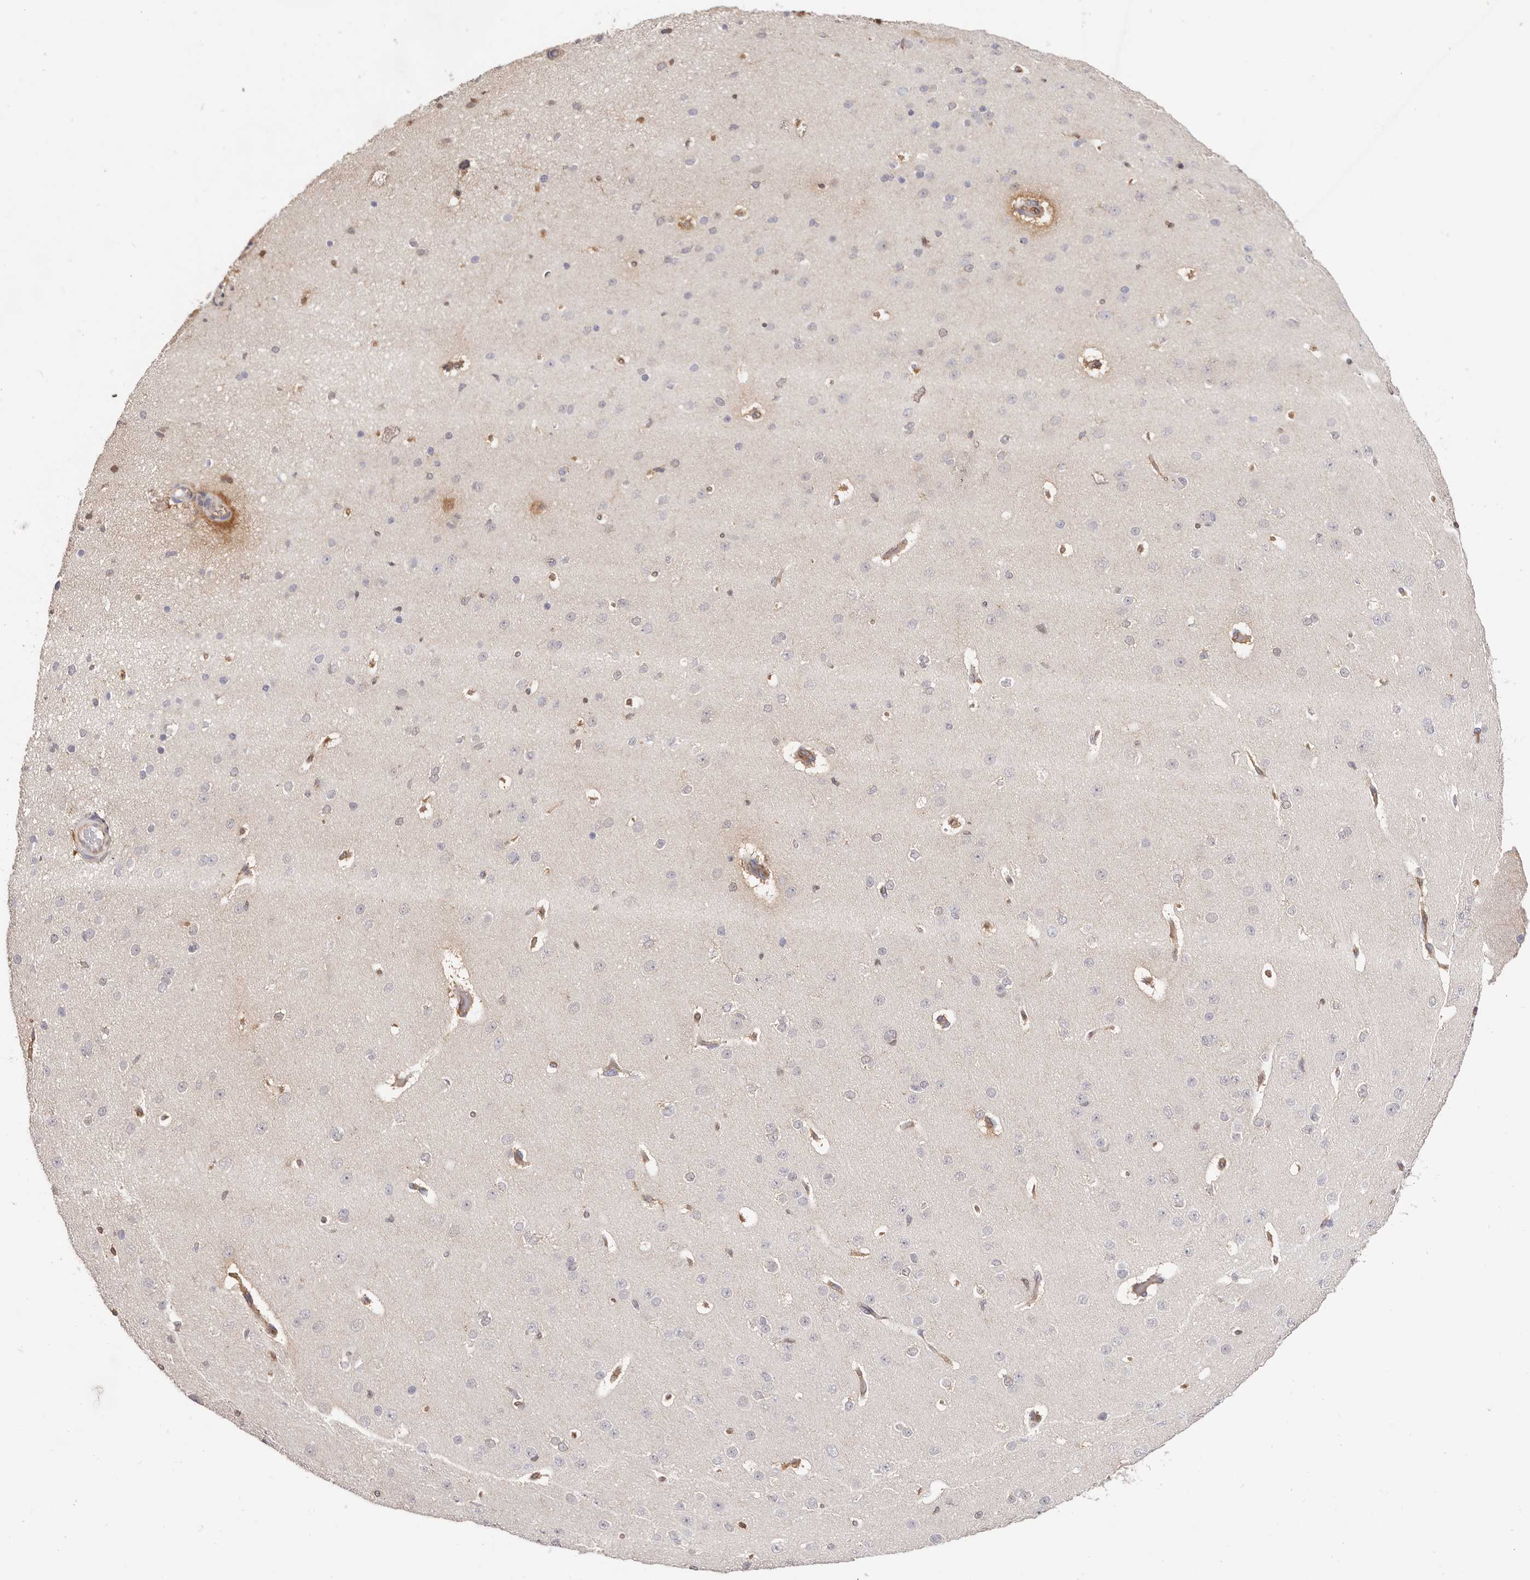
{"staining": {"intensity": "moderate", "quantity": ">75%", "location": "cytoplasmic/membranous"}, "tissue": "cerebral cortex", "cell_type": "Endothelial cells", "image_type": "normal", "snomed": [{"axis": "morphology", "description": "Normal tissue, NOS"}, {"axis": "morphology", "description": "Developmental malformation"}, {"axis": "topography", "description": "Cerebral cortex"}], "caption": "Immunohistochemical staining of benign human cerebral cortex reveals >75% levels of moderate cytoplasmic/membranous protein expression in approximately >75% of endothelial cells. (Brightfield microscopy of DAB IHC at high magnification).", "gene": "LAP3", "patient": {"sex": "female", "age": 30}}